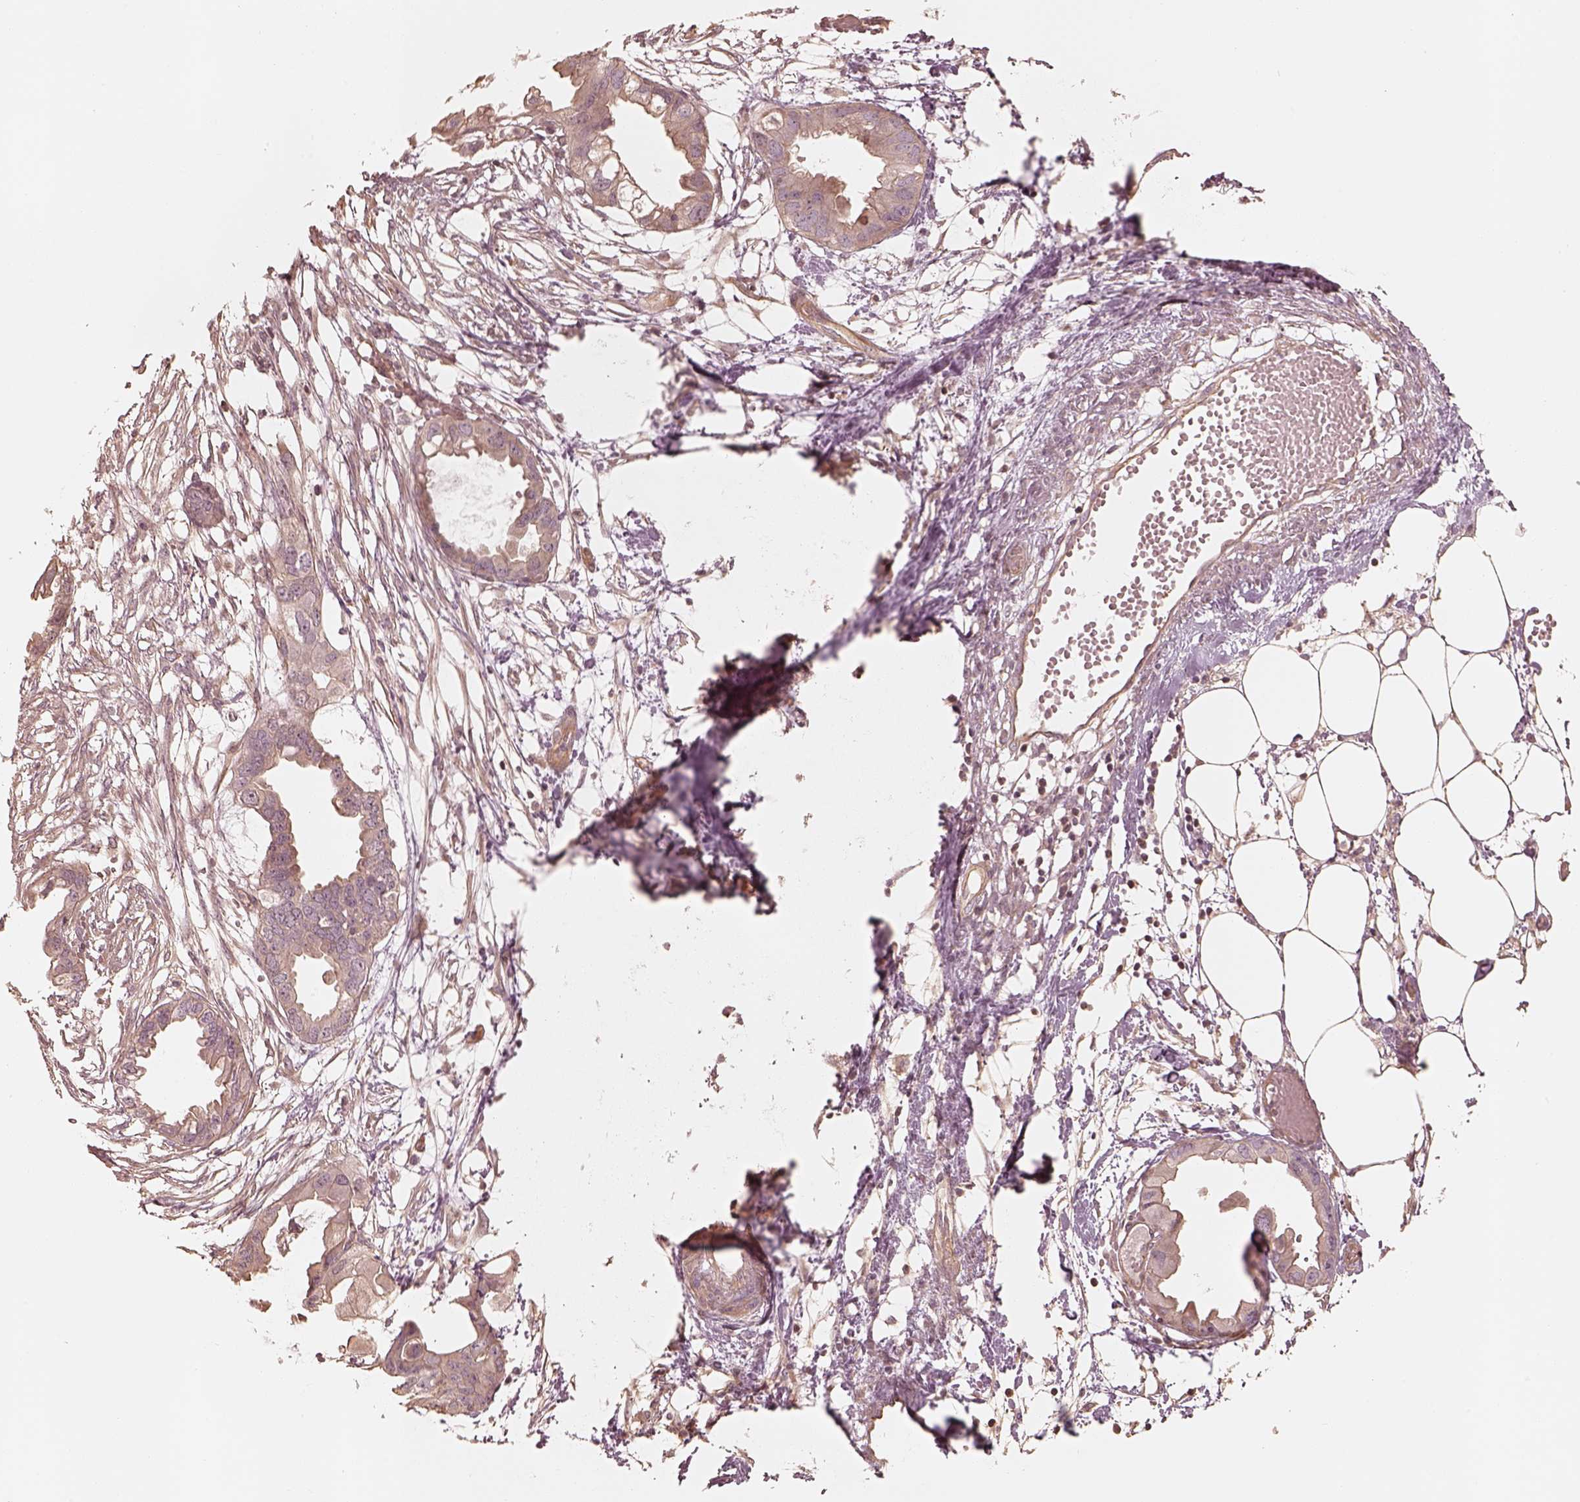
{"staining": {"intensity": "weak", "quantity": "<25%", "location": "cytoplasmic/membranous"}, "tissue": "endometrial cancer", "cell_type": "Tumor cells", "image_type": "cancer", "snomed": [{"axis": "morphology", "description": "Adenocarcinoma, NOS"}, {"axis": "morphology", "description": "Adenocarcinoma, metastatic, NOS"}, {"axis": "topography", "description": "Adipose tissue"}, {"axis": "topography", "description": "Endometrium"}], "caption": "Immunohistochemistry (IHC) image of neoplastic tissue: endometrial adenocarcinoma stained with DAB (3,3'-diaminobenzidine) demonstrates no significant protein expression in tumor cells.", "gene": "KIF5C", "patient": {"sex": "female", "age": 67}}